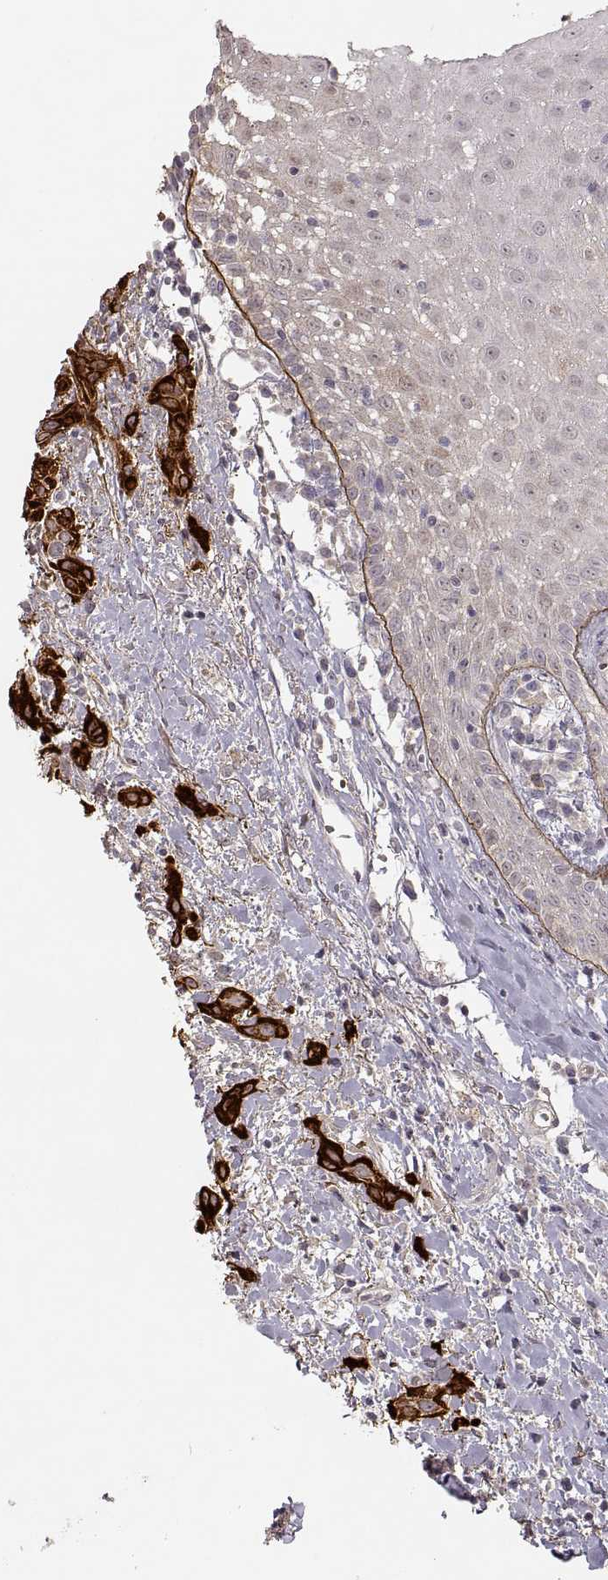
{"staining": {"intensity": "strong", "quantity": ">75%", "location": "cytoplasmic/membranous"}, "tissue": "head and neck cancer", "cell_type": "Tumor cells", "image_type": "cancer", "snomed": [{"axis": "morphology", "description": "Normal tissue, NOS"}, {"axis": "morphology", "description": "Squamous cell carcinoma, NOS"}, {"axis": "topography", "description": "Oral tissue"}, {"axis": "topography", "description": "Salivary gland"}, {"axis": "topography", "description": "Head-Neck"}], "caption": "High-power microscopy captured an immunohistochemistry (IHC) micrograph of head and neck cancer, revealing strong cytoplasmic/membranous positivity in approximately >75% of tumor cells.", "gene": "LAMC2", "patient": {"sex": "female", "age": 62}}